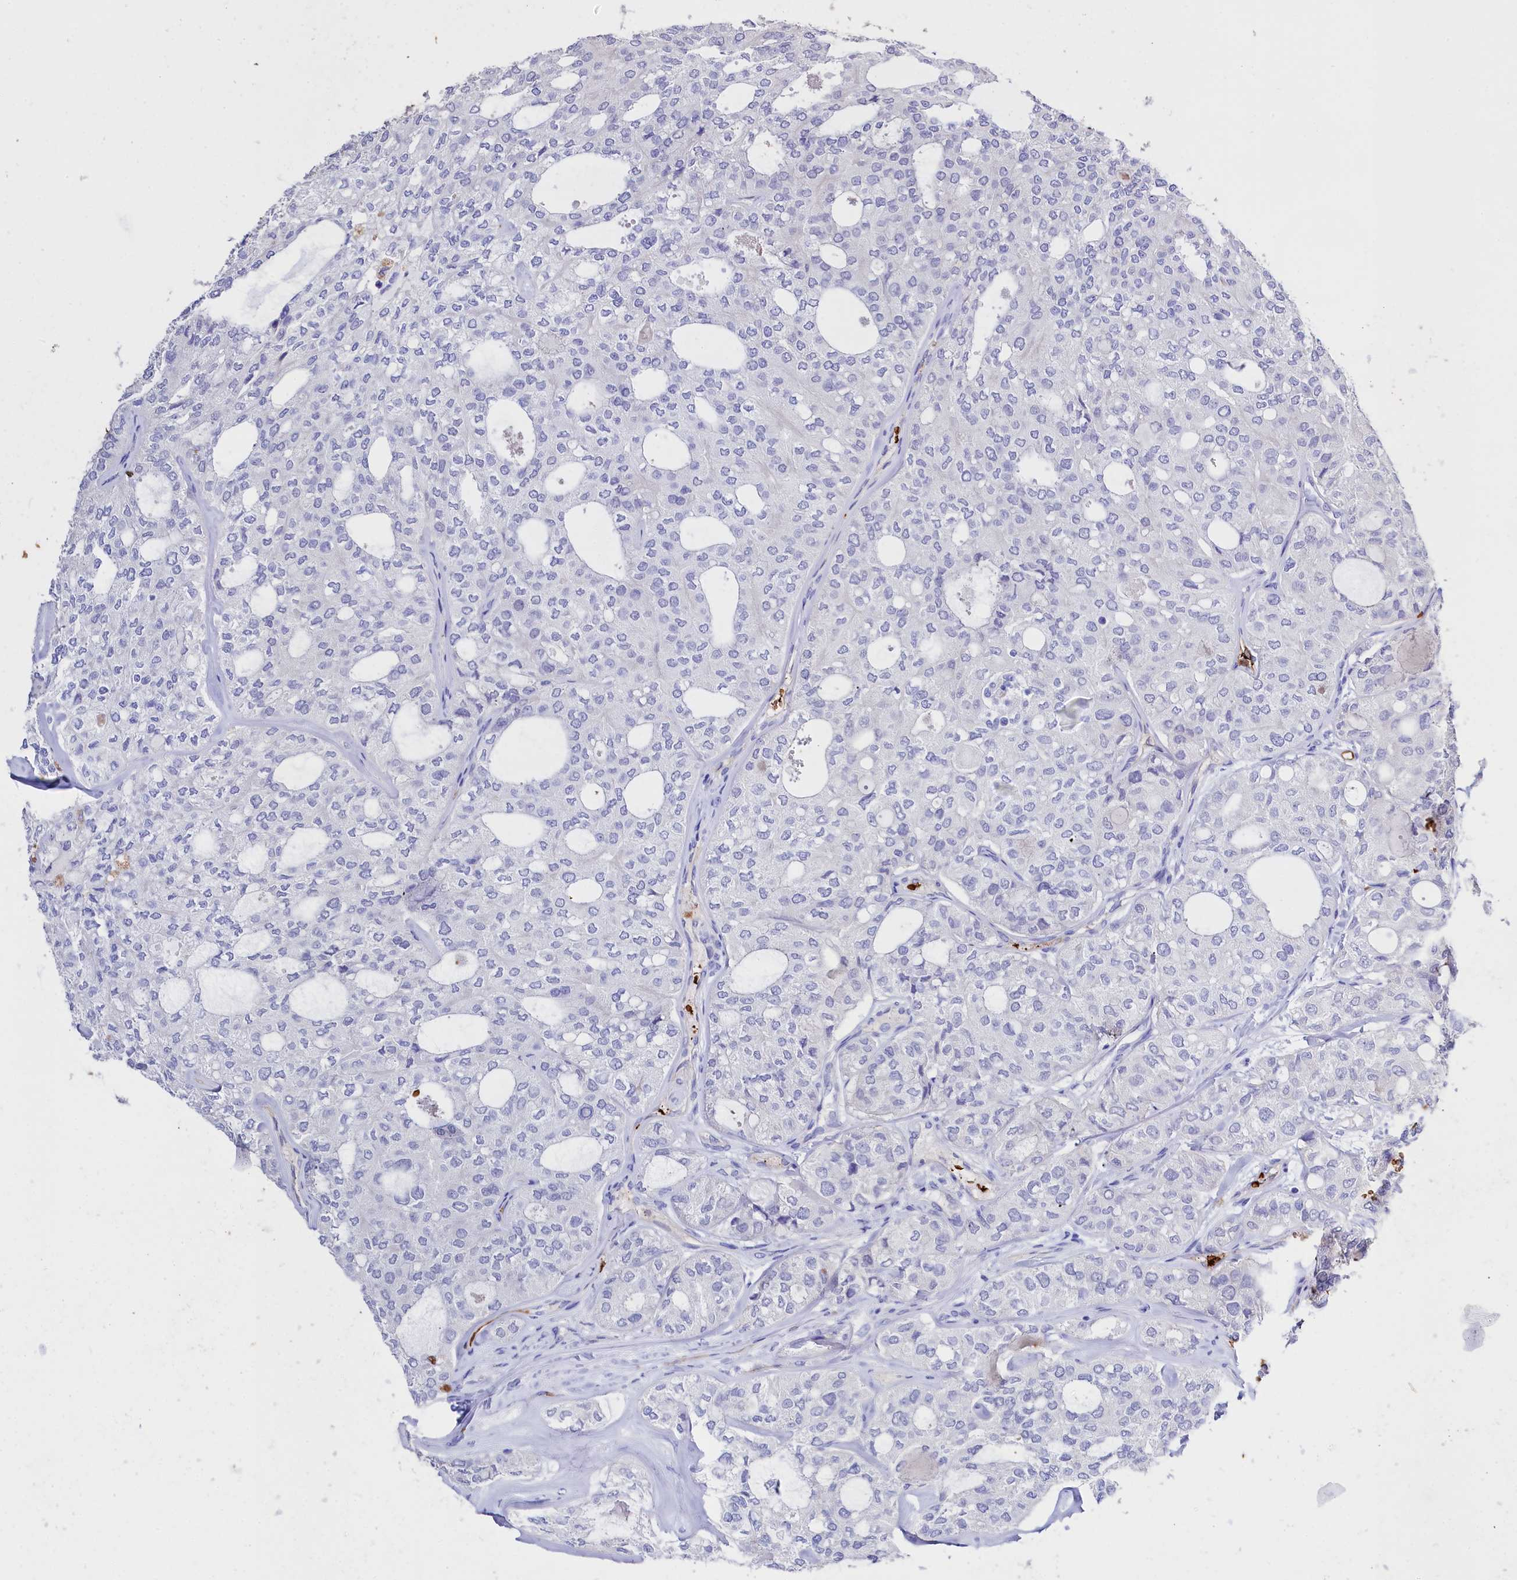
{"staining": {"intensity": "negative", "quantity": "none", "location": "none"}, "tissue": "thyroid cancer", "cell_type": "Tumor cells", "image_type": "cancer", "snomed": [{"axis": "morphology", "description": "Follicular adenoma carcinoma, NOS"}, {"axis": "topography", "description": "Thyroid gland"}], "caption": "DAB (3,3'-diaminobenzidine) immunohistochemical staining of follicular adenoma carcinoma (thyroid) displays no significant expression in tumor cells.", "gene": "RPUSD3", "patient": {"sex": "male", "age": 75}}